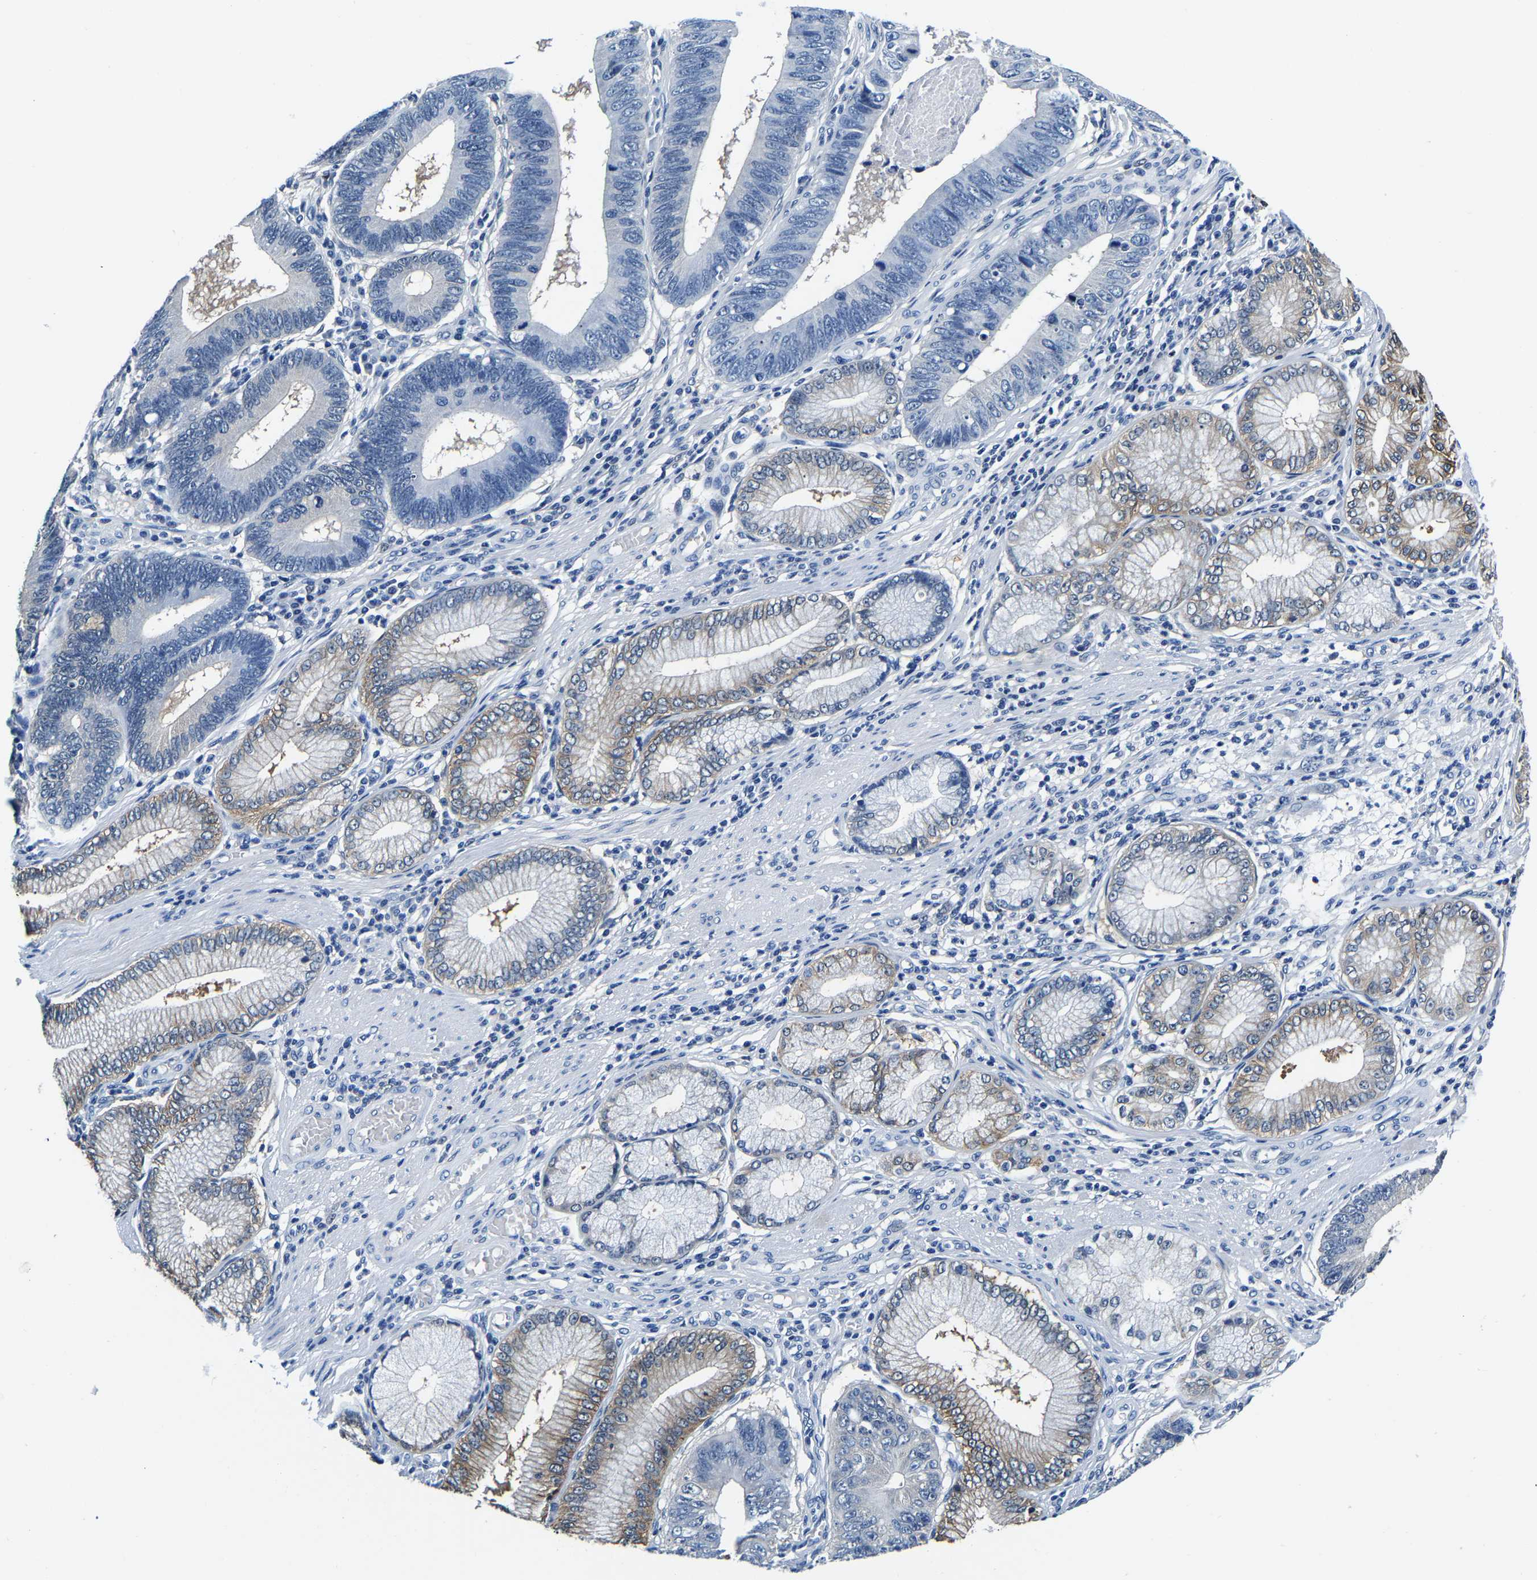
{"staining": {"intensity": "negative", "quantity": "none", "location": "none"}, "tissue": "stomach cancer", "cell_type": "Tumor cells", "image_type": "cancer", "snomed": [{"axis": "morphology", "description": "Adenocarcinoma, NOS"}, {"axis": "topography", "description": "Stomach"}], "caption": "An IHC image of stomach cancer is shown. There is no staining in tumor cells of stomach cancer. (DAB (3,3'-diaminobenzidine) immunohistochemistry with hematoxylin counter stain).", "gene": "ACO1", "patient": {"sex": "male", "age": 59}}